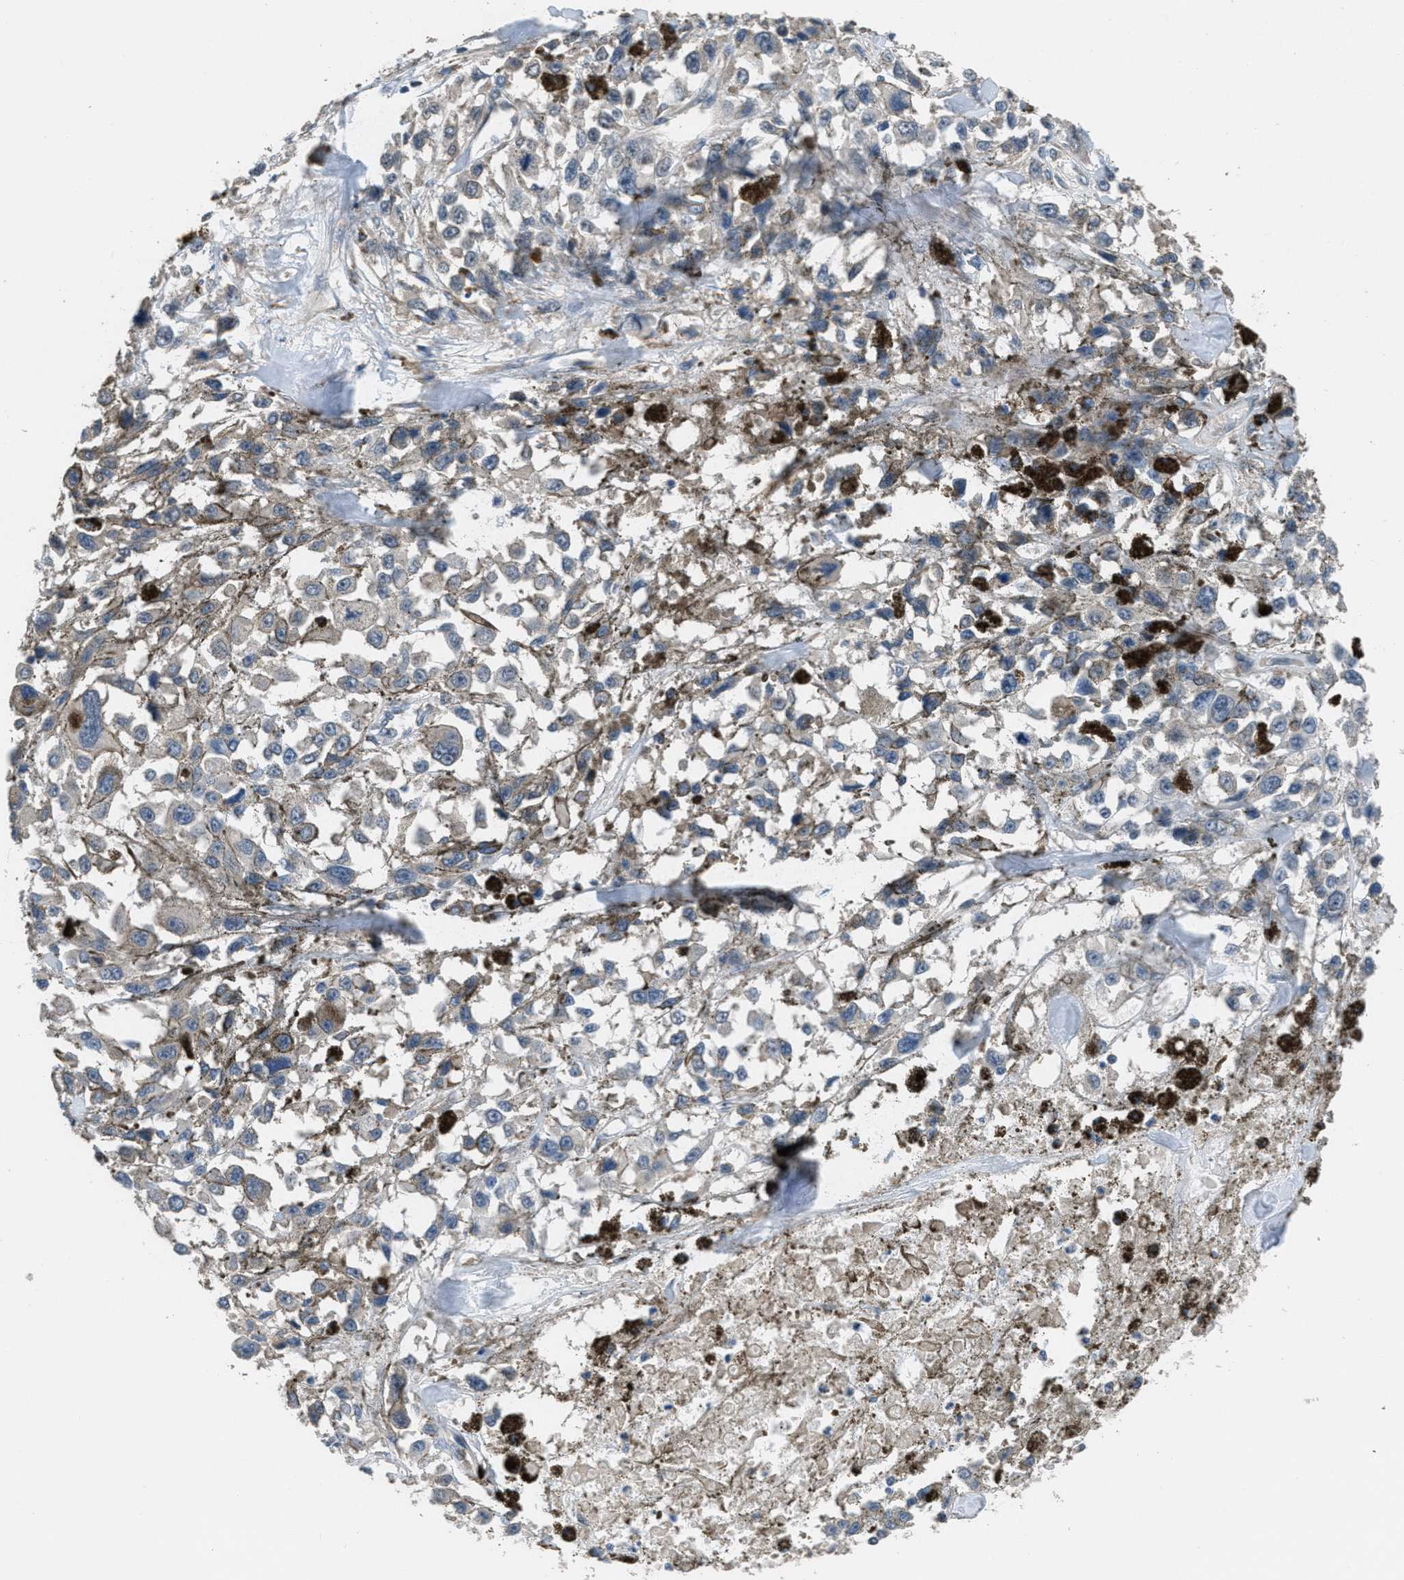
{"staining": {"intensity": "negative", "quantity": "none", "location": "none"}, "tissue": "melanoma", "cell_type": "Tumor cells", "image_type": "cancer", "snomed": [{"axis": "morphology", "description": "Malignant melanoma, Metastatic site"}, {"axis": "topography", "description": "Lymph node"}], "caption": "This is an immunohistochemistry micrograph of human melanoma. There is no positivity in tumor cells.", "gene": "NAT1", "patient": {"sex": "male", "age": 59}}